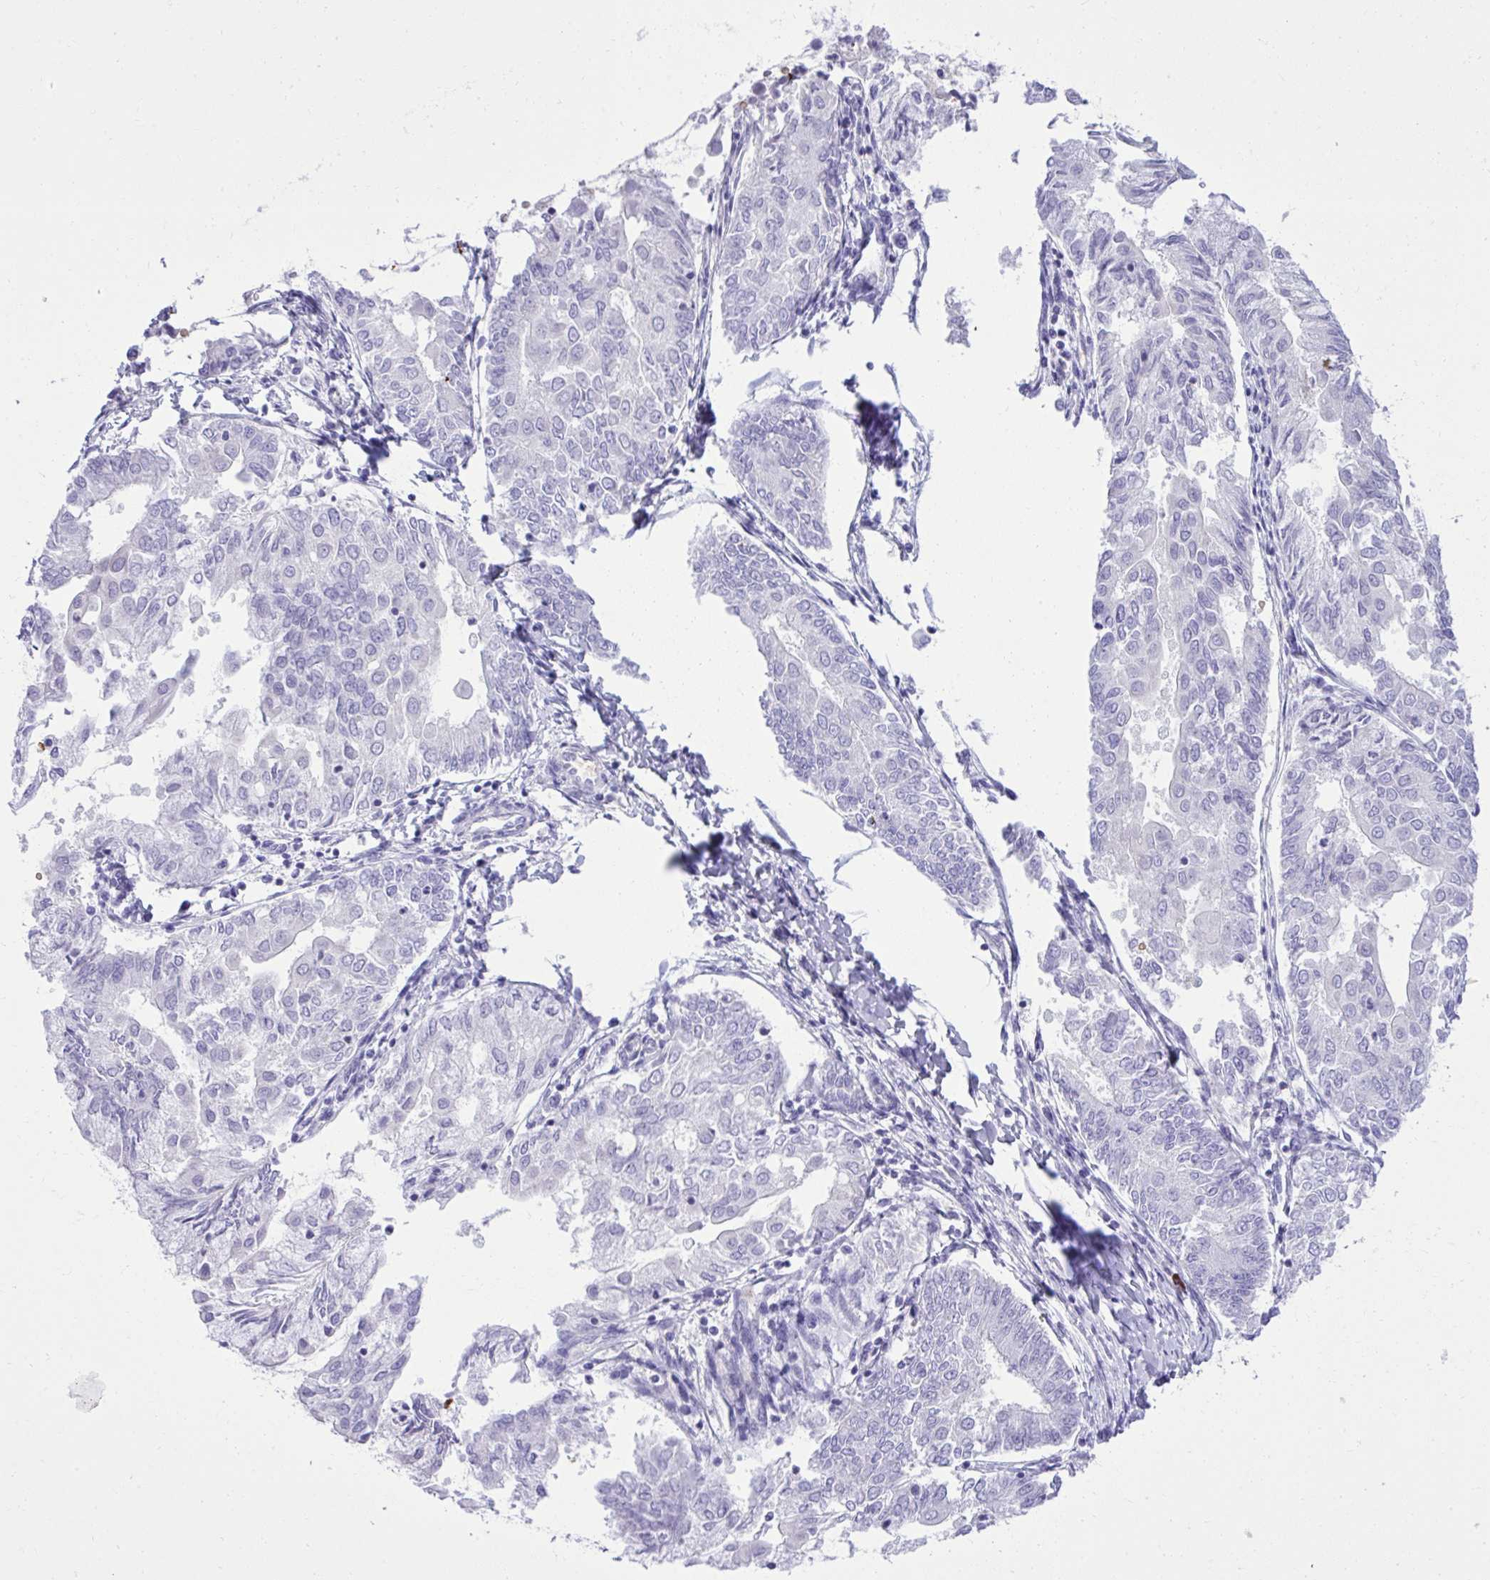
{"staining": {"intensity": "negative", "quantity": "none", "location": "none"}, "tissue": "endometrial cancer", "cell_type": "Tumor cells", "image_type": "cancer", "snomed": [{"axis": "morphology", "description": "Adenocarcinoma, NOS"}, {"axis": "topography", "description": "Endometrium"}], "caption": "This is an immunohistochemistry photomicrograph of human endometrial adenocarcinoma. There is no expression in tumor cells.", "gene": "PITPNM3", "patient": {"sex": "female", "age": 68}}